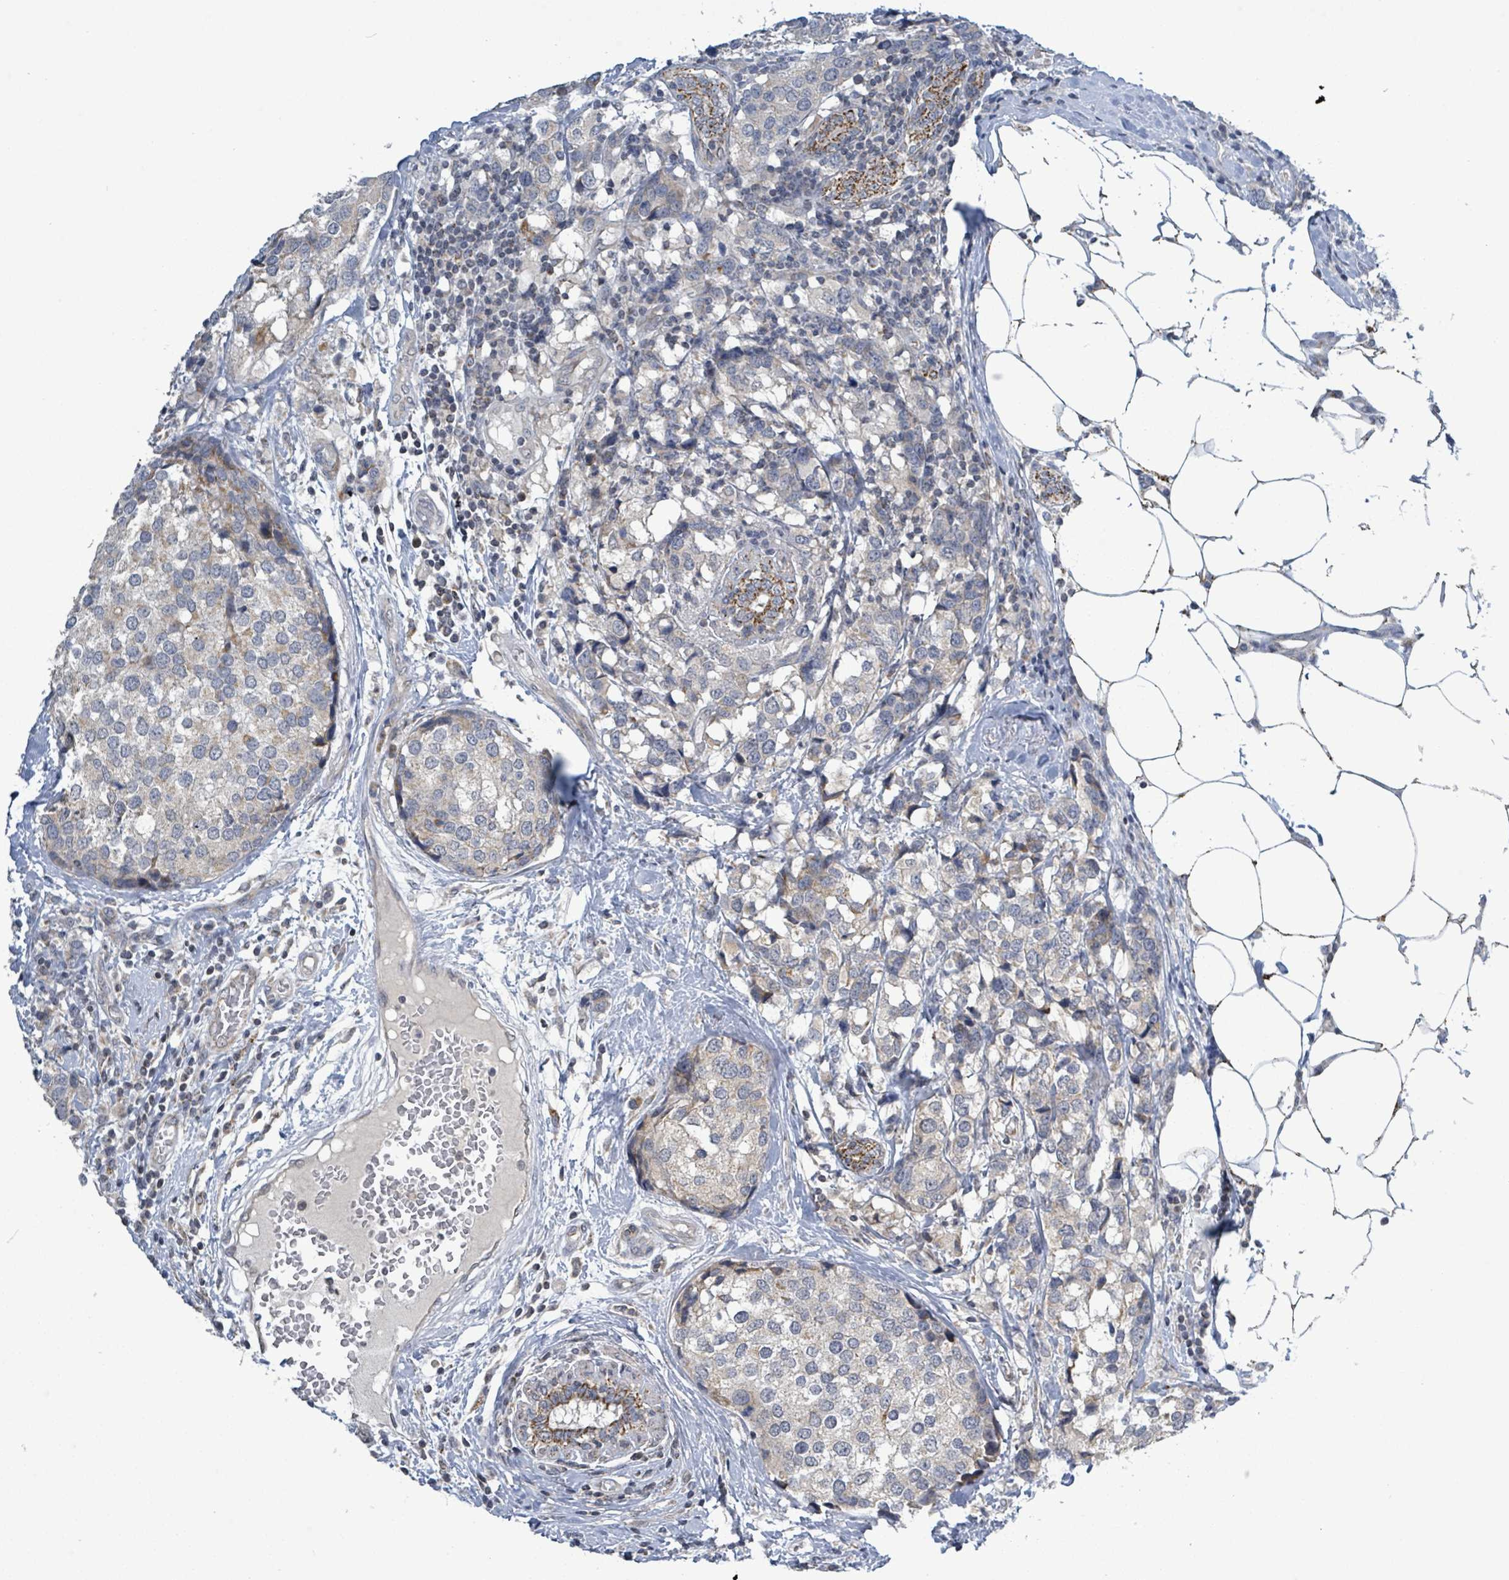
{"staining": {"intensity": "negative", "quantity": "none", "location": "none"}, "tissue": "breast cancer", "cell_type": "Tumor cells", "image_type": "cancer", "snomed": [{"axis": "morphology", "description": "Lobular carcinoma"}, {"axis": "topography", "description": "Breast"}], "caption": "This is an IHC image of breast lobular carcinoma. There is no staining in tumor cells.", "gene": "COQ10B", "patient": {"sex": "female", "age": 59}}